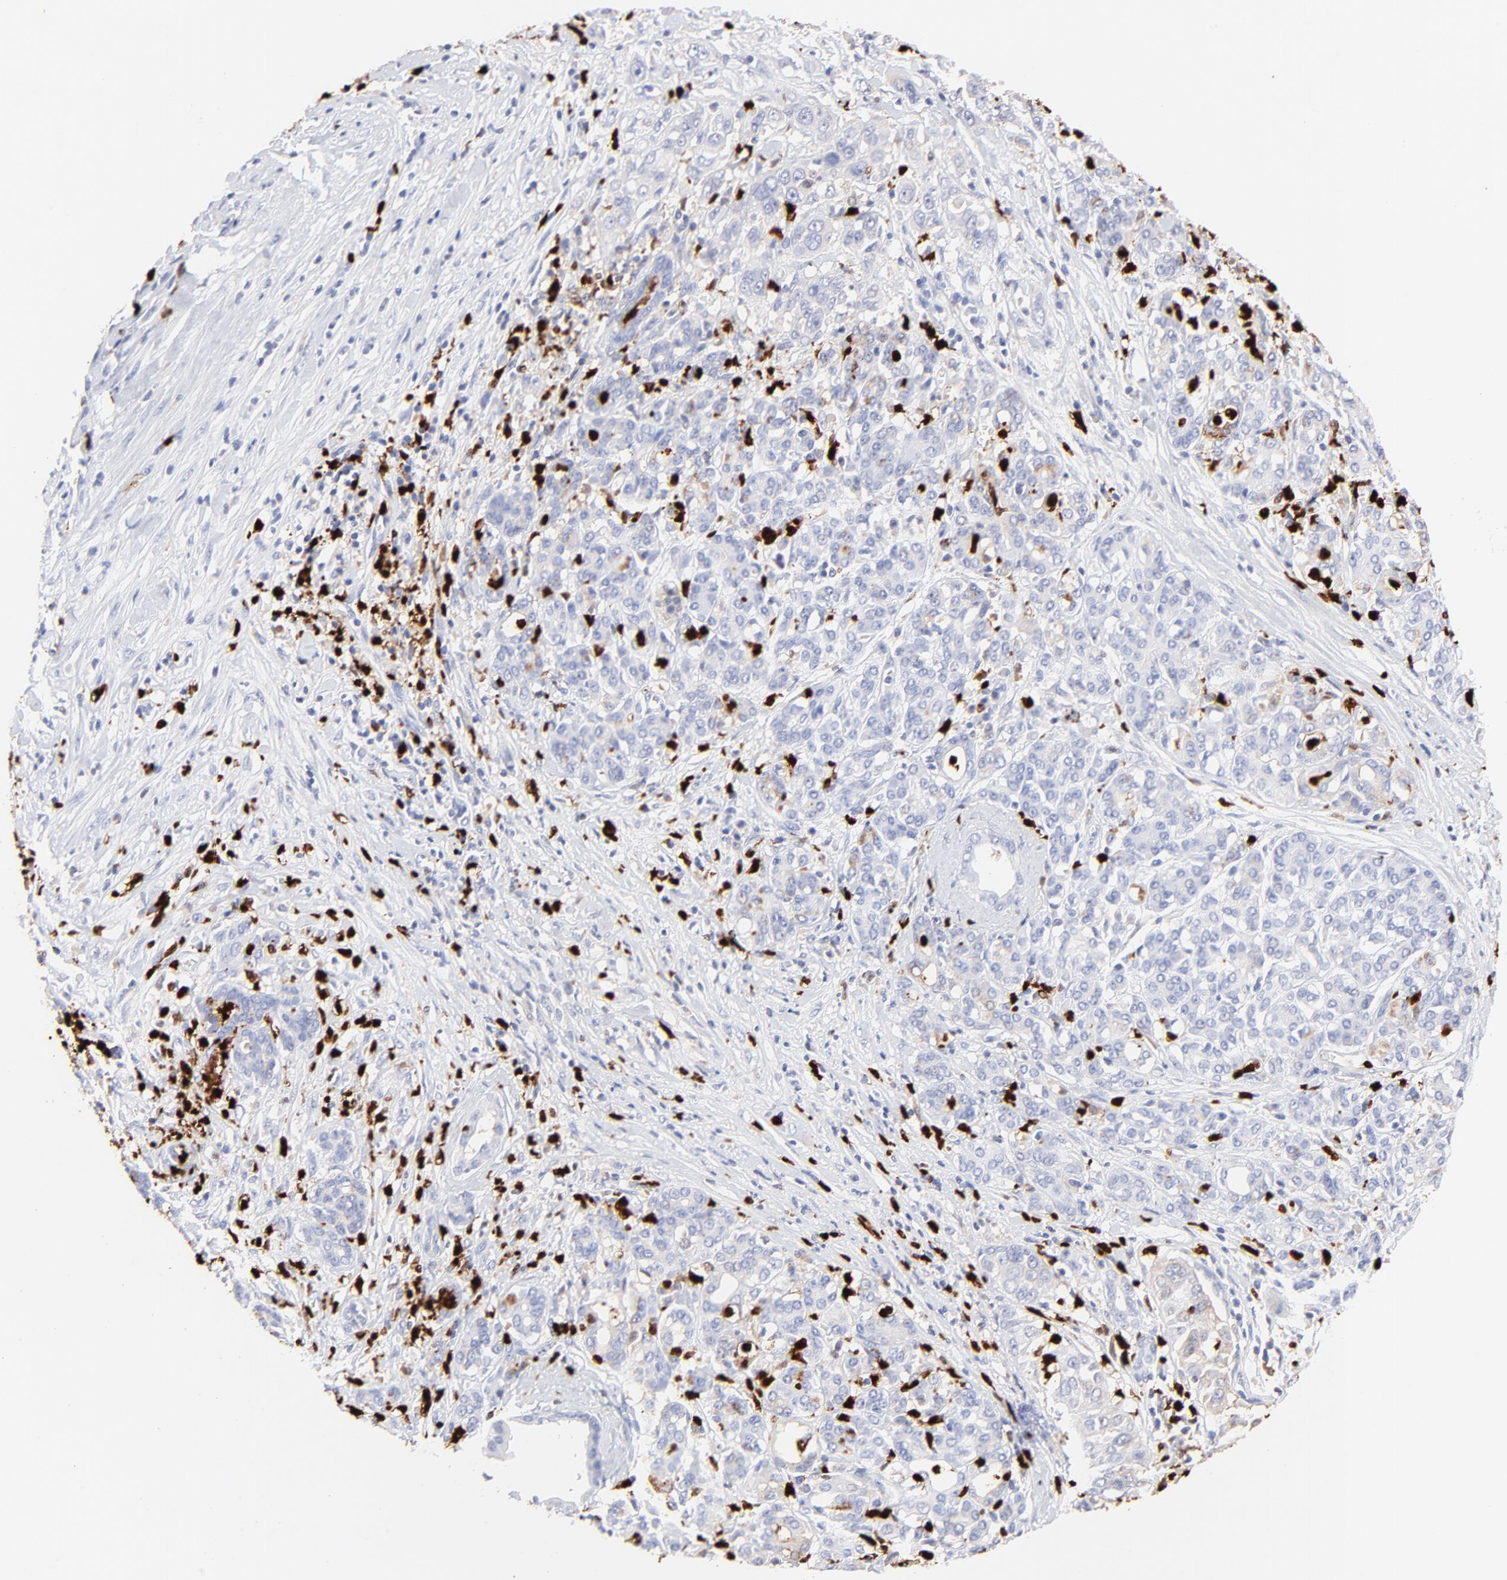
{"staining": {"intensity": "negative", "quantity": "none", "location": "none"}, "tissue": "pancreatic cancer", "cell_type": "Tumor cells", "image_type": "cancer", "snomed": [{"axis": "morphology", "description": "Adenocarcinoma, NOS"}, {"axis": "topography", "description": "Pancreas"}], "caption": "DAB (3,3'-diaminobenzidine) immunohistochemical staining of human pancreatic cancer (adenocarcinoma) reveals no significant staining in tumor cells.", "gene": "S100A12", "patient": {"sex": "female", "age": 52}}